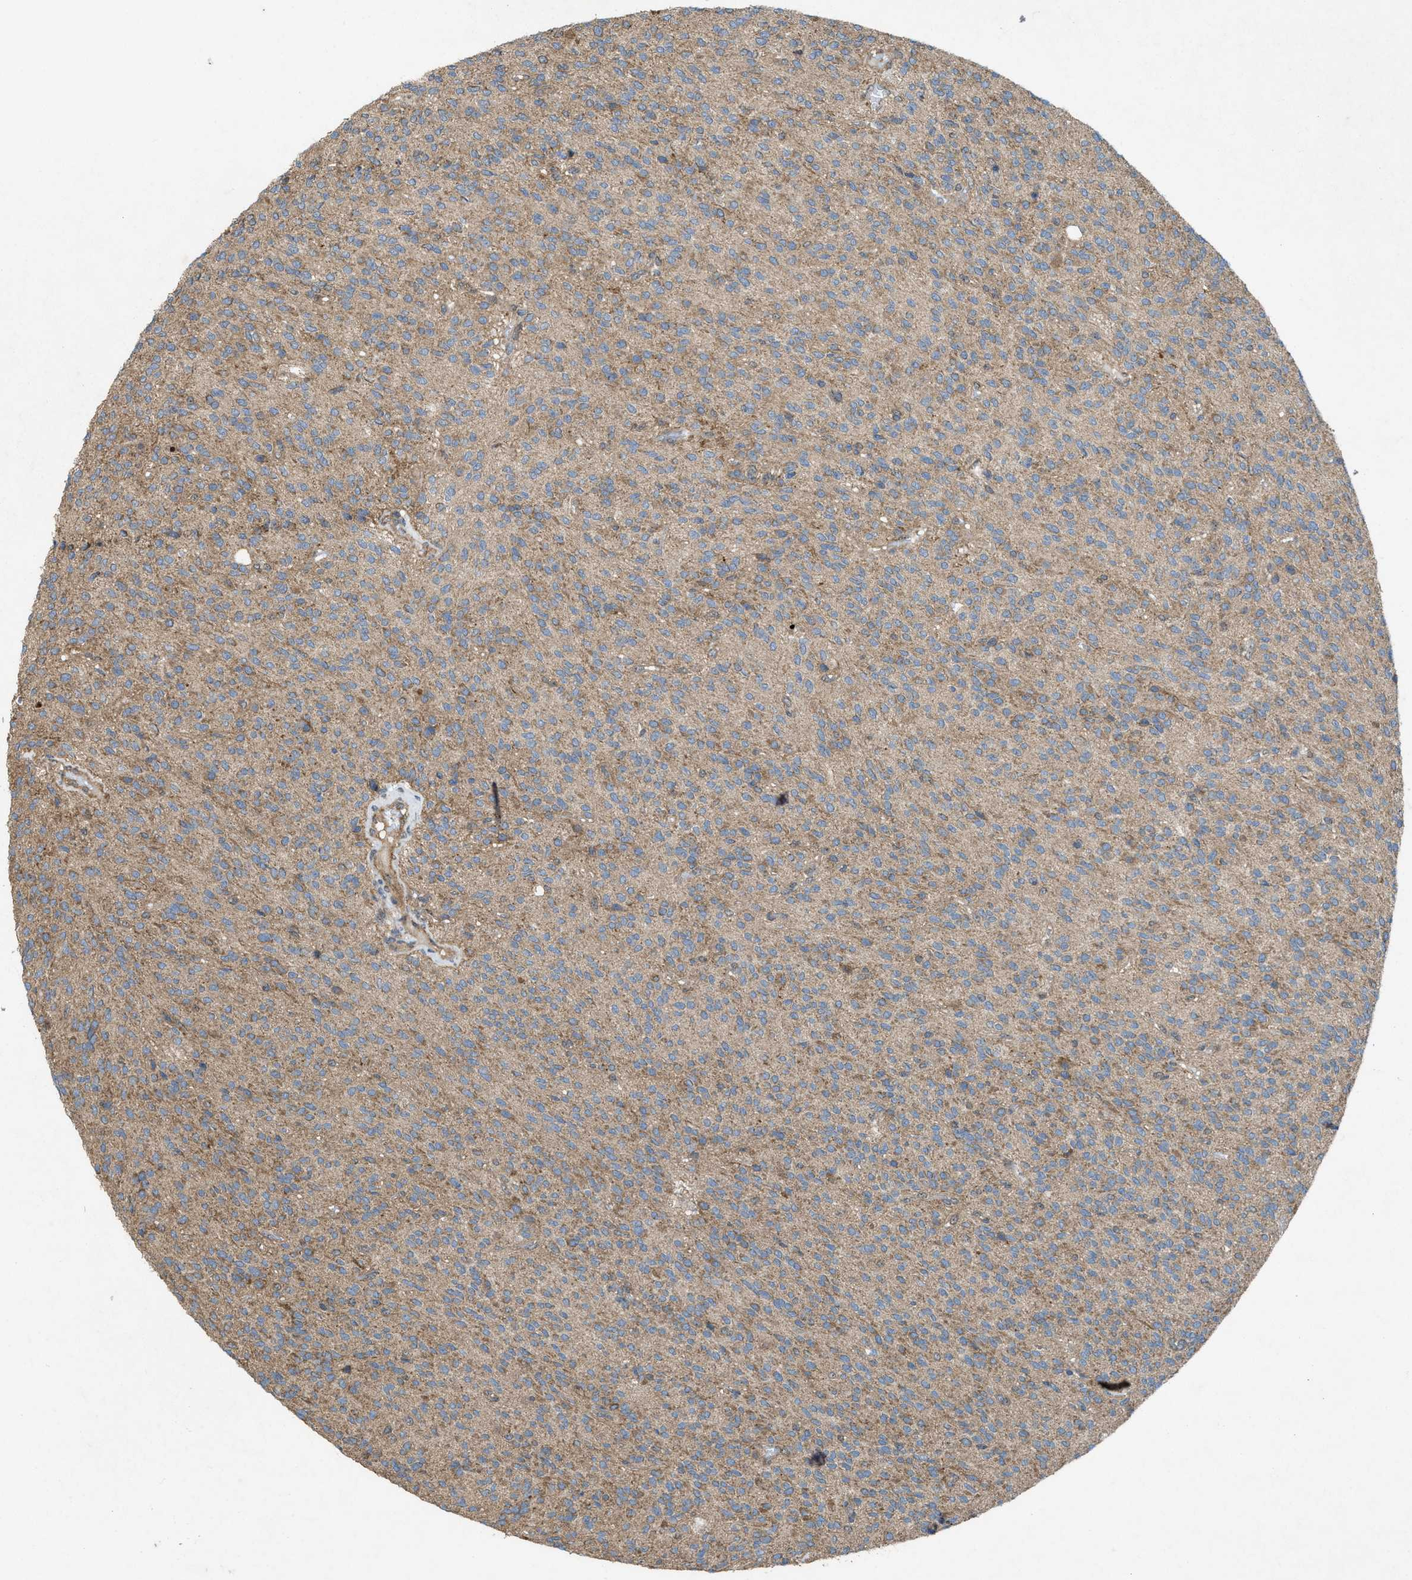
{"staining": {"intensity": "weak", "quantity": "25%-75%", "location": "cytoplasmic/membranous"}, "tissue": "glioma", "cell_type": "Tumor cells", "image_type": "cancer", "snomed": [{"axis": "morphology", "description": "Glioma, malignant, High grade"}, {"axis": "topography", "description": "Brain"}], "caption": "IHC image of malignant high-grade glioma stained for a protein (brown), which displays low levels of weak cytoplasmic/membranous expression in about 25%-75% of tumor cells.", "gene": "PDP2", "patient": {"sex": "male", "age": 34}}